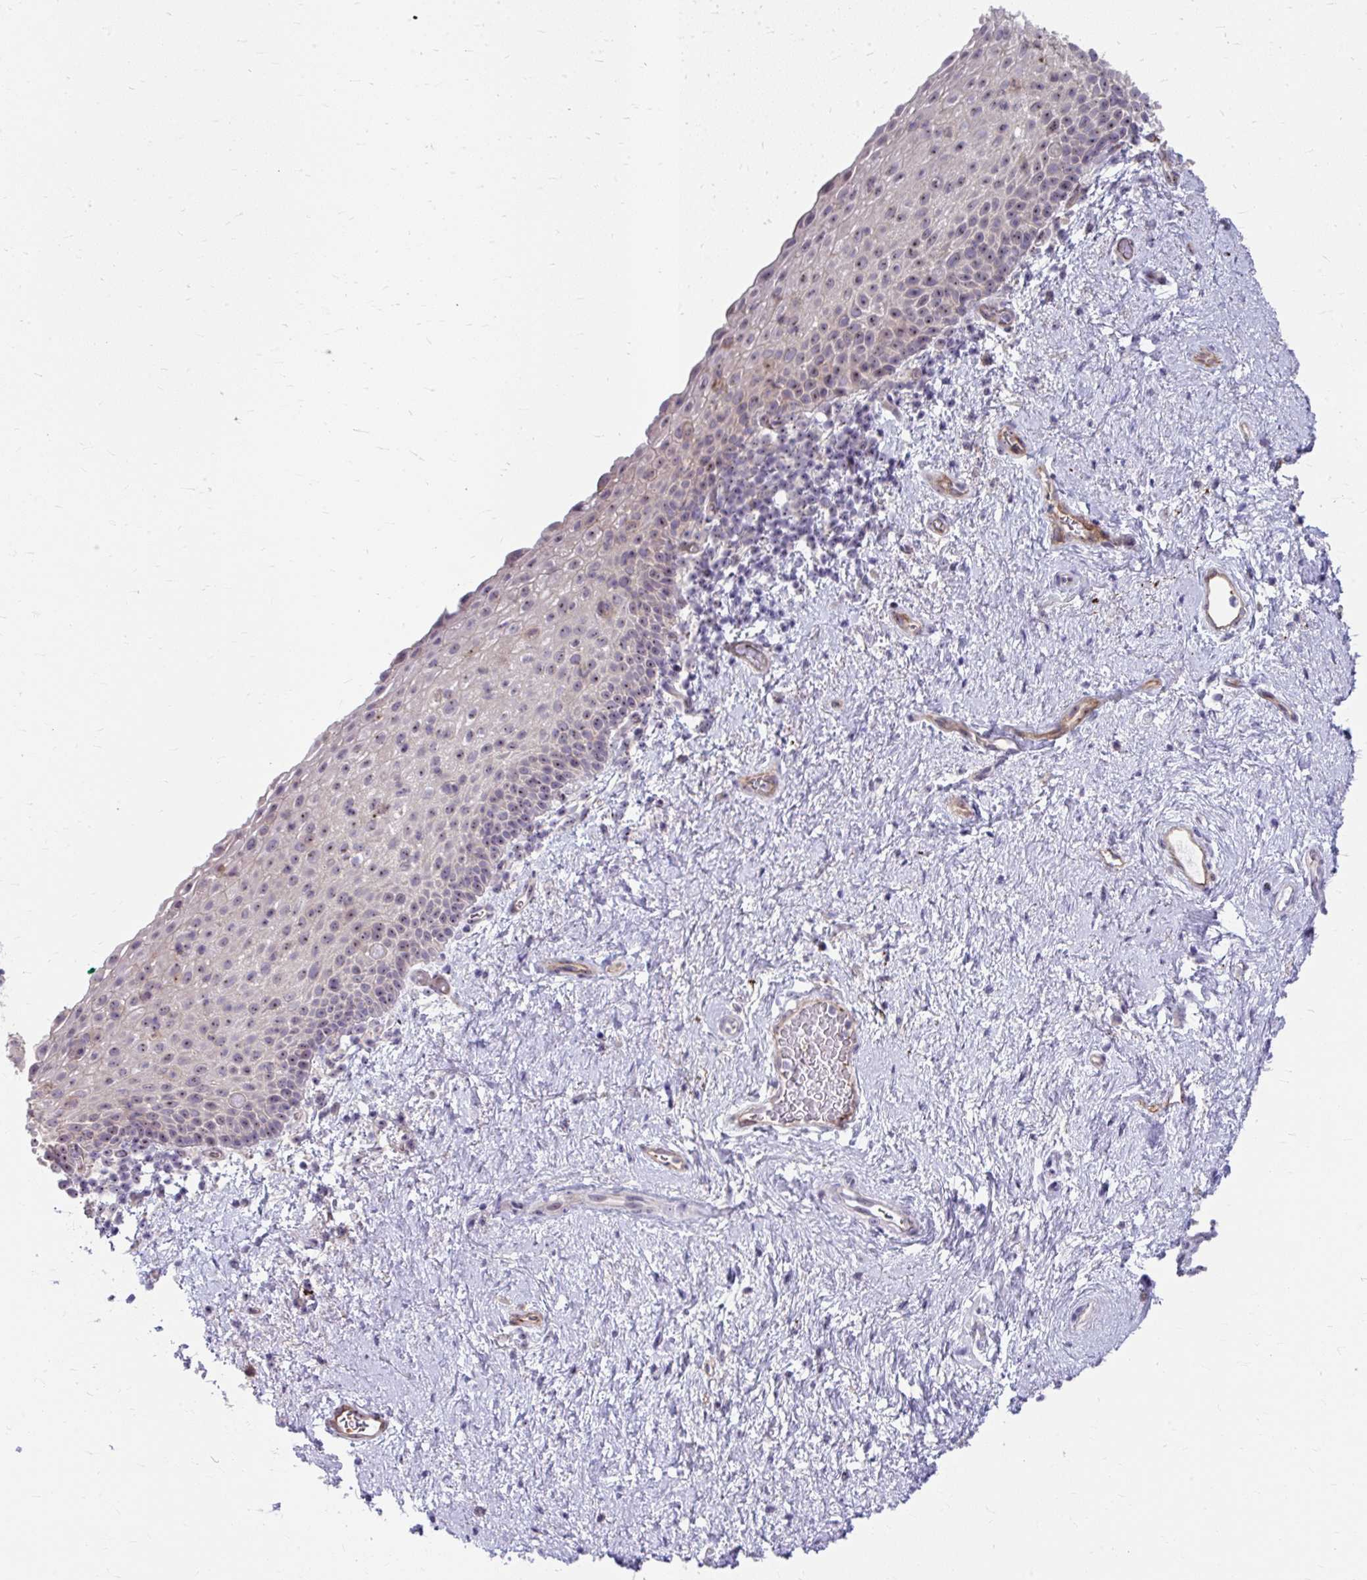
{"staining": {"intensity": "weak", "quantity": "25%-75%", "location": "nuclear"}, "tissue": "vagina", "cell_type": "Squamous epithelial cells", "image_type": "normal", "snomed": [{"axis": "morphology", "description": "Normal tissue, NOS"}, {"axis": "topography", "description": "Vagina"}], "caption": "Immunohistochemical staining of benign human vagina demonstrates low levels of weak nuclear staining in about 25%-75% of squamous epithelial cells. The staining is performed using DAB brown chromogen to label protein expression. The nuclei are counter-stained blue using hematoxylin.", "gene": "MUS81", "patient": {"sex": "female", "age": 61}}